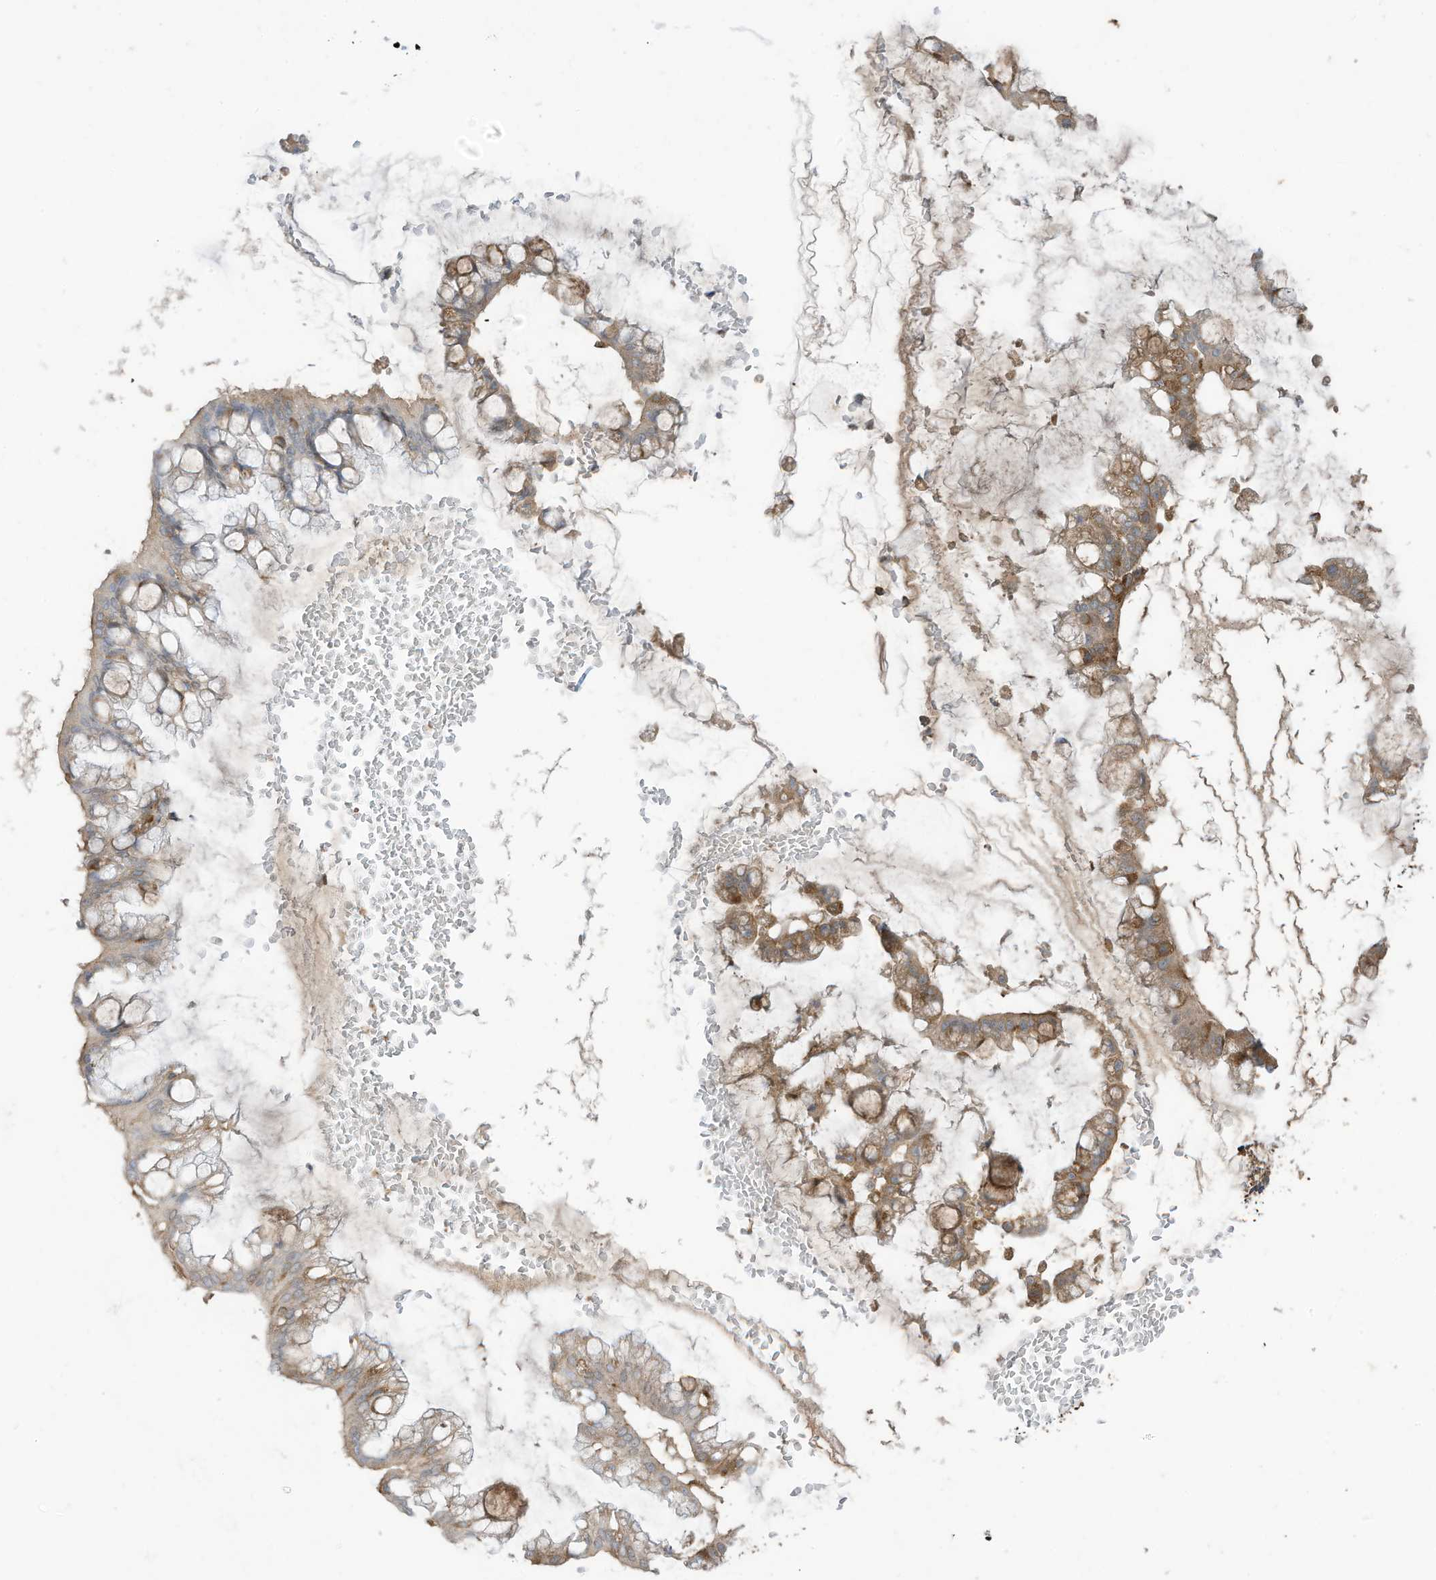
{"staining": {"intensity": "moderate", "quantity": ">75%", "location": "cytoplasmic/membranous"}, "tissue": "ovarian cancer", "cell_type": "Tumor cells", "image_type": "cancer", "snomed": [{"axis": "morphology", "description": "Cystadenocarcinoma, mucinous, NOS"}, {"axis": "topography", "description": "Ovary"}], "caption": "Human ovarian cancer (mucinous cystadenocarcinoma) stained with a protein marker shows moderate staining in tumor cells.", "gene": "CGAS", "patient": {"sex": "female", "age": 73}}